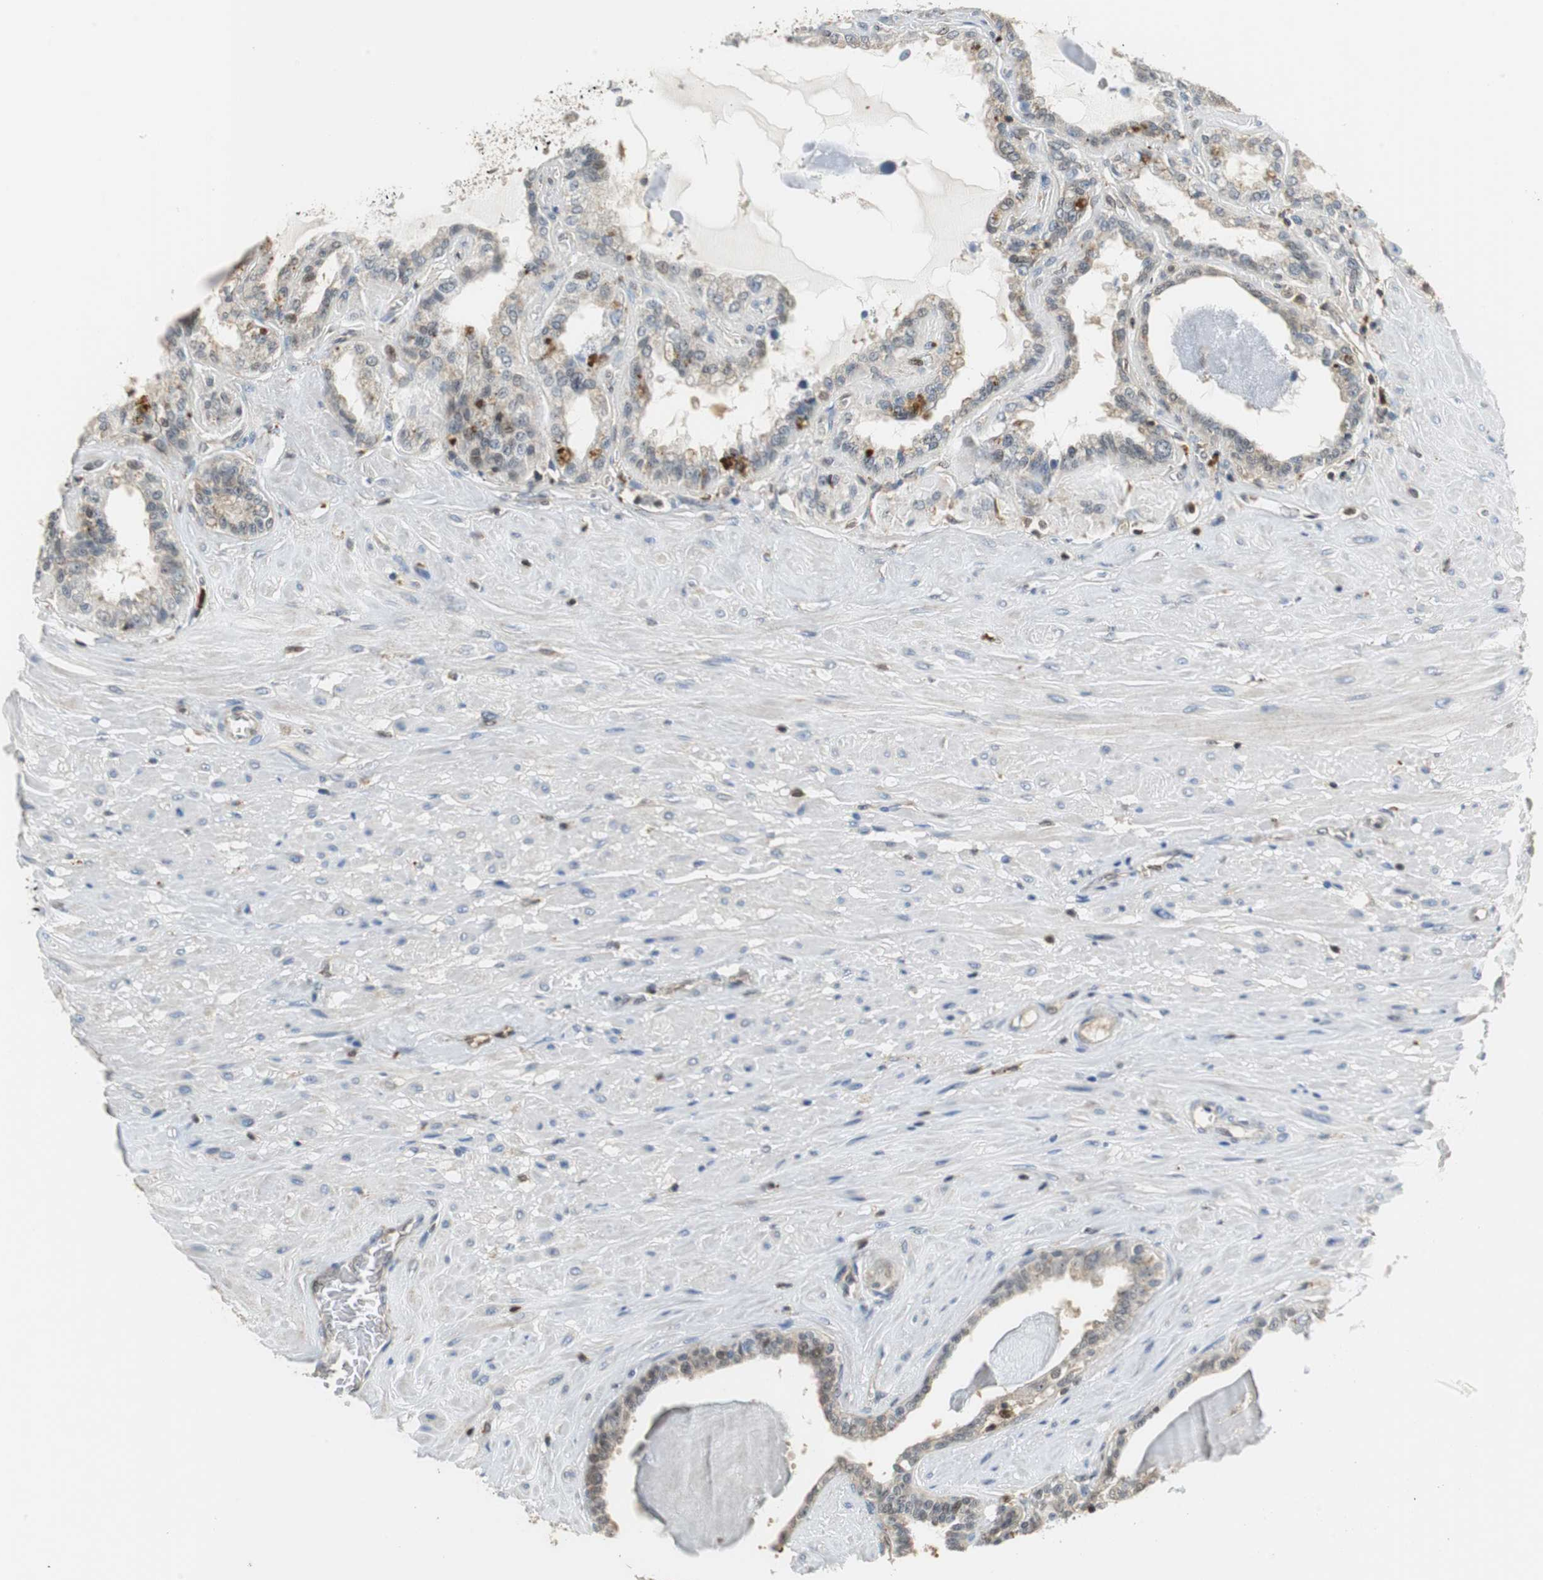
{"staining": {"intensity": "weak", "quantity": ">75%", "location": "cytoplasmic/membranous"}, "tissue": "seminal vesicle", "cell_type": "Glandular cells", "image_type": "normal", "snomed": [{"axis": "morphology", "description": "Normal tissue, NOS"}, {"axis": "morphology", "description": "Inflammation, NOS"}, {"axis": "topography", "description": "Urinary bladder"}, {"axis": "topography", "description": "Prostate"}, {"axis": "topography", "description": "Seminal veicle"}], "caption": "Protein expression analysis of benign human seminal vesicle reveals weak cytoplasmic/membranous positivity in about >75% of glandular cells. The staining is performed using DAB (3,3'-diaminobenzidine) brown chromogen to label protein expression. The nuclei are counter-stained blue using hematoxylin.", "gene": "GSDMD", "patient": {"sex": "male", "age": 82}}